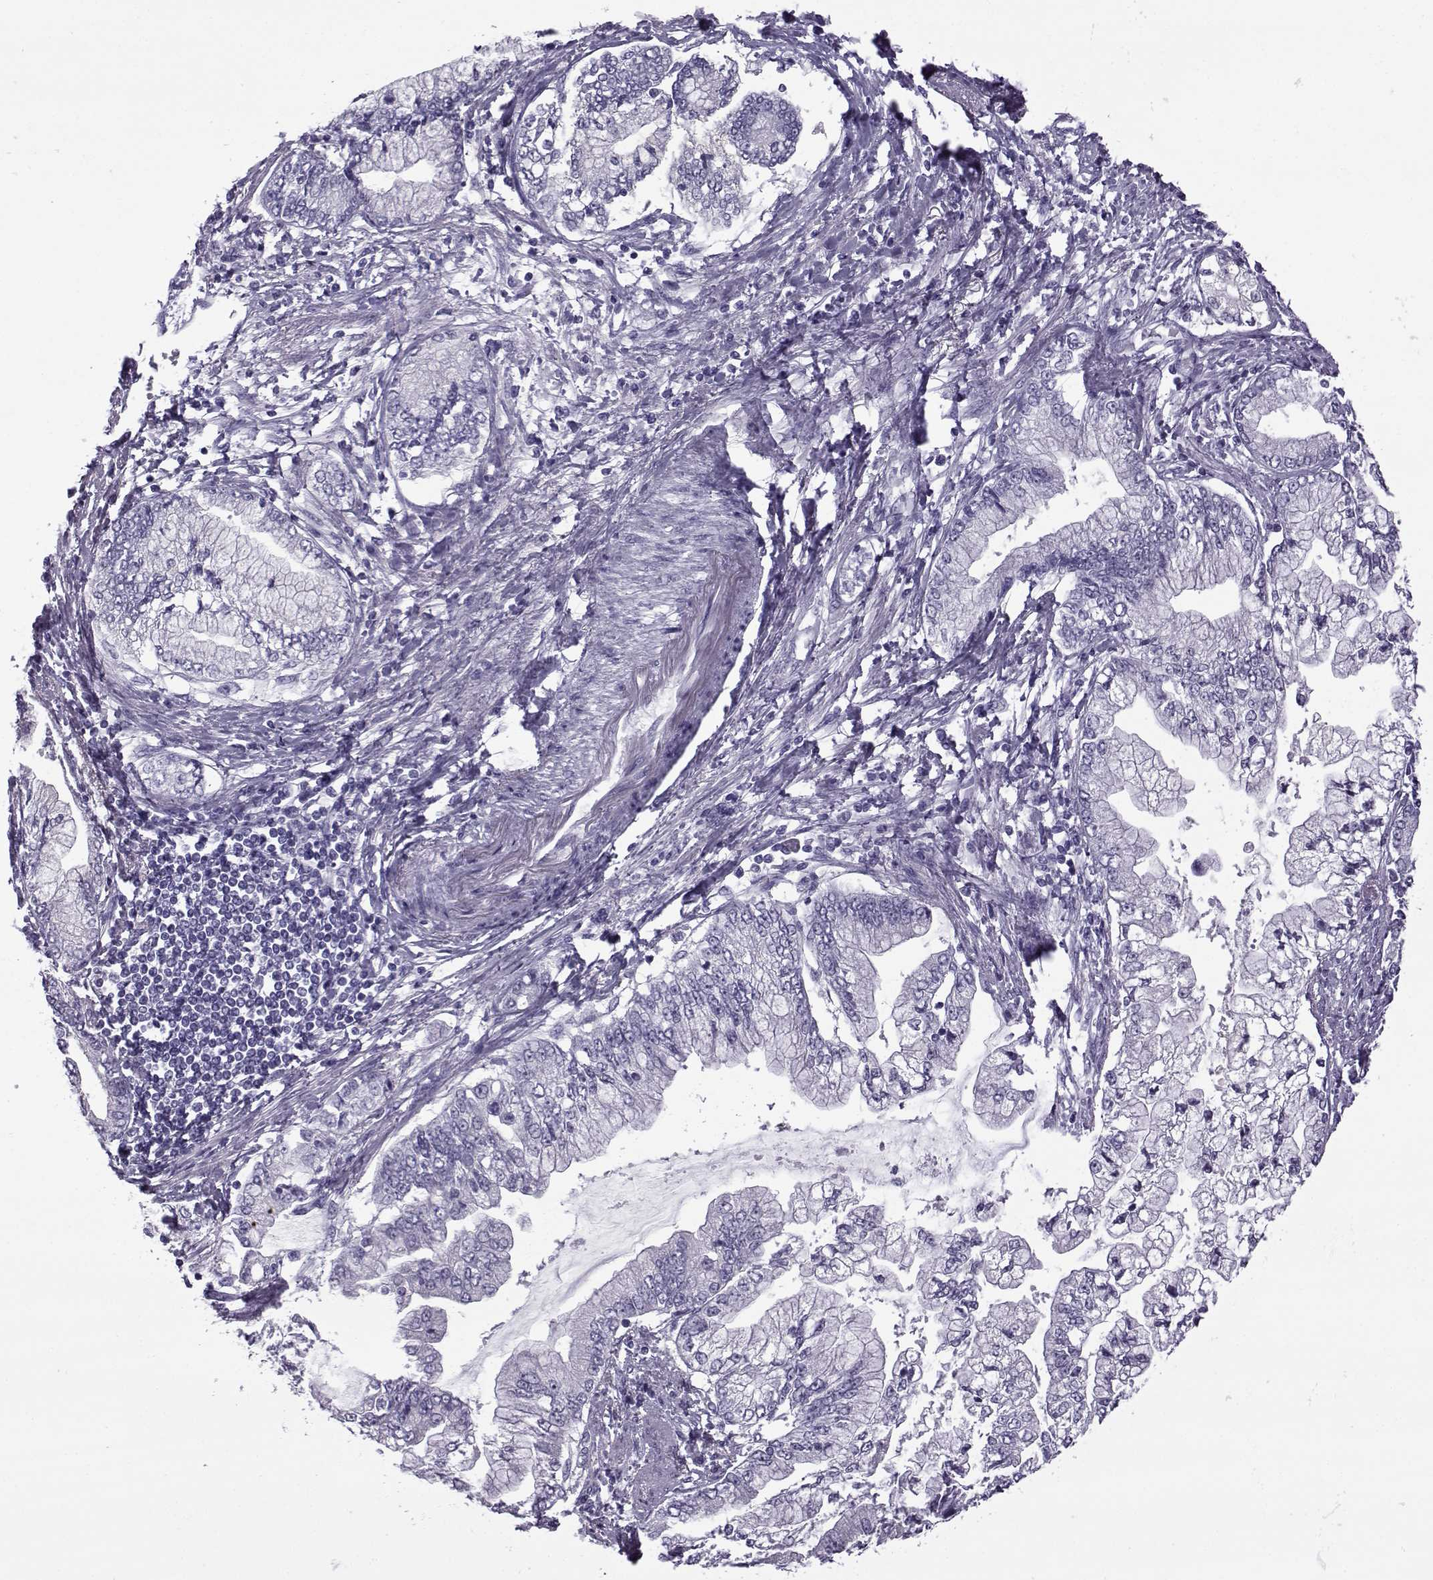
{"staining": {"intensity": "negative", "quantity": "none", "location": "none"}, "tissue": "stomach cancer", "cell_type": "Tumor cells", "image_type": "cancer", "snomed": [{"axis": "morphology", "description": "Adenocarcinoma, NOS"}, {"axis": "topography", "description": "Stomach, upper"}], "caption": "Immunohistochemistry (IHC) of stomach cancer reveals no expression in tumor cells.", "gene": "OIP5", "patient": {"sex": "female", "age": 74}}